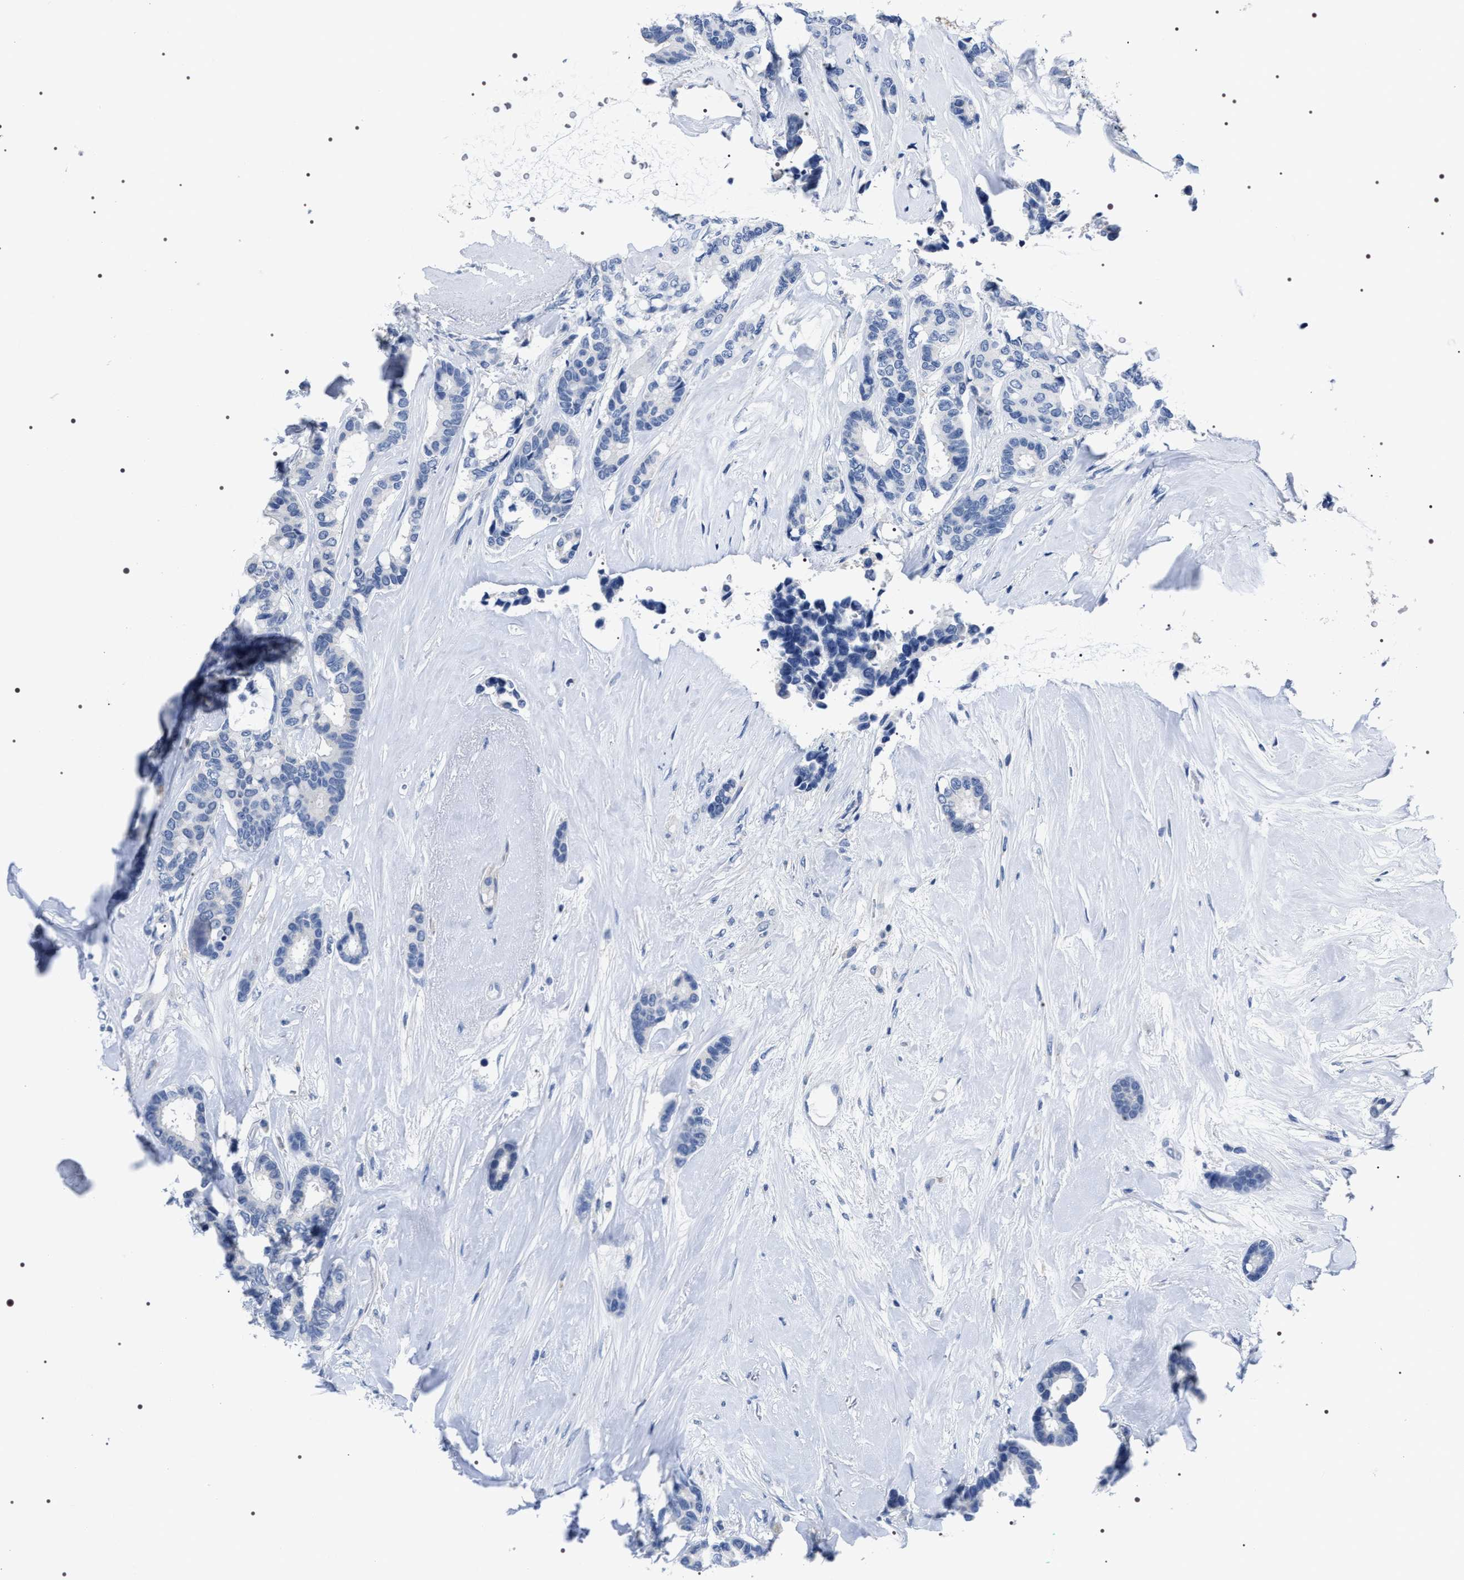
{"staining": {"intensity": "negative", "quantity": "none", "location": "none"}, "tissue": "breast cancer", "cell_type": "Tumor cells", "image_type": "cancer", "snomed": [{"axis": "morphology", "description": "Duct carcinoma"}, {"axis": "topography", "description": "Breast"}], "caption": "A micrograph of human breast intraductal carcinoma is negative for staining in tumor cells. (Stains: DAB immunohistochemistry (IHC) with hematoxylin counter stain, Microscopy: brightfield microscopy at high magnification).", "gene": "ADH4", "patient": {"sex": "female", "age": 87}}